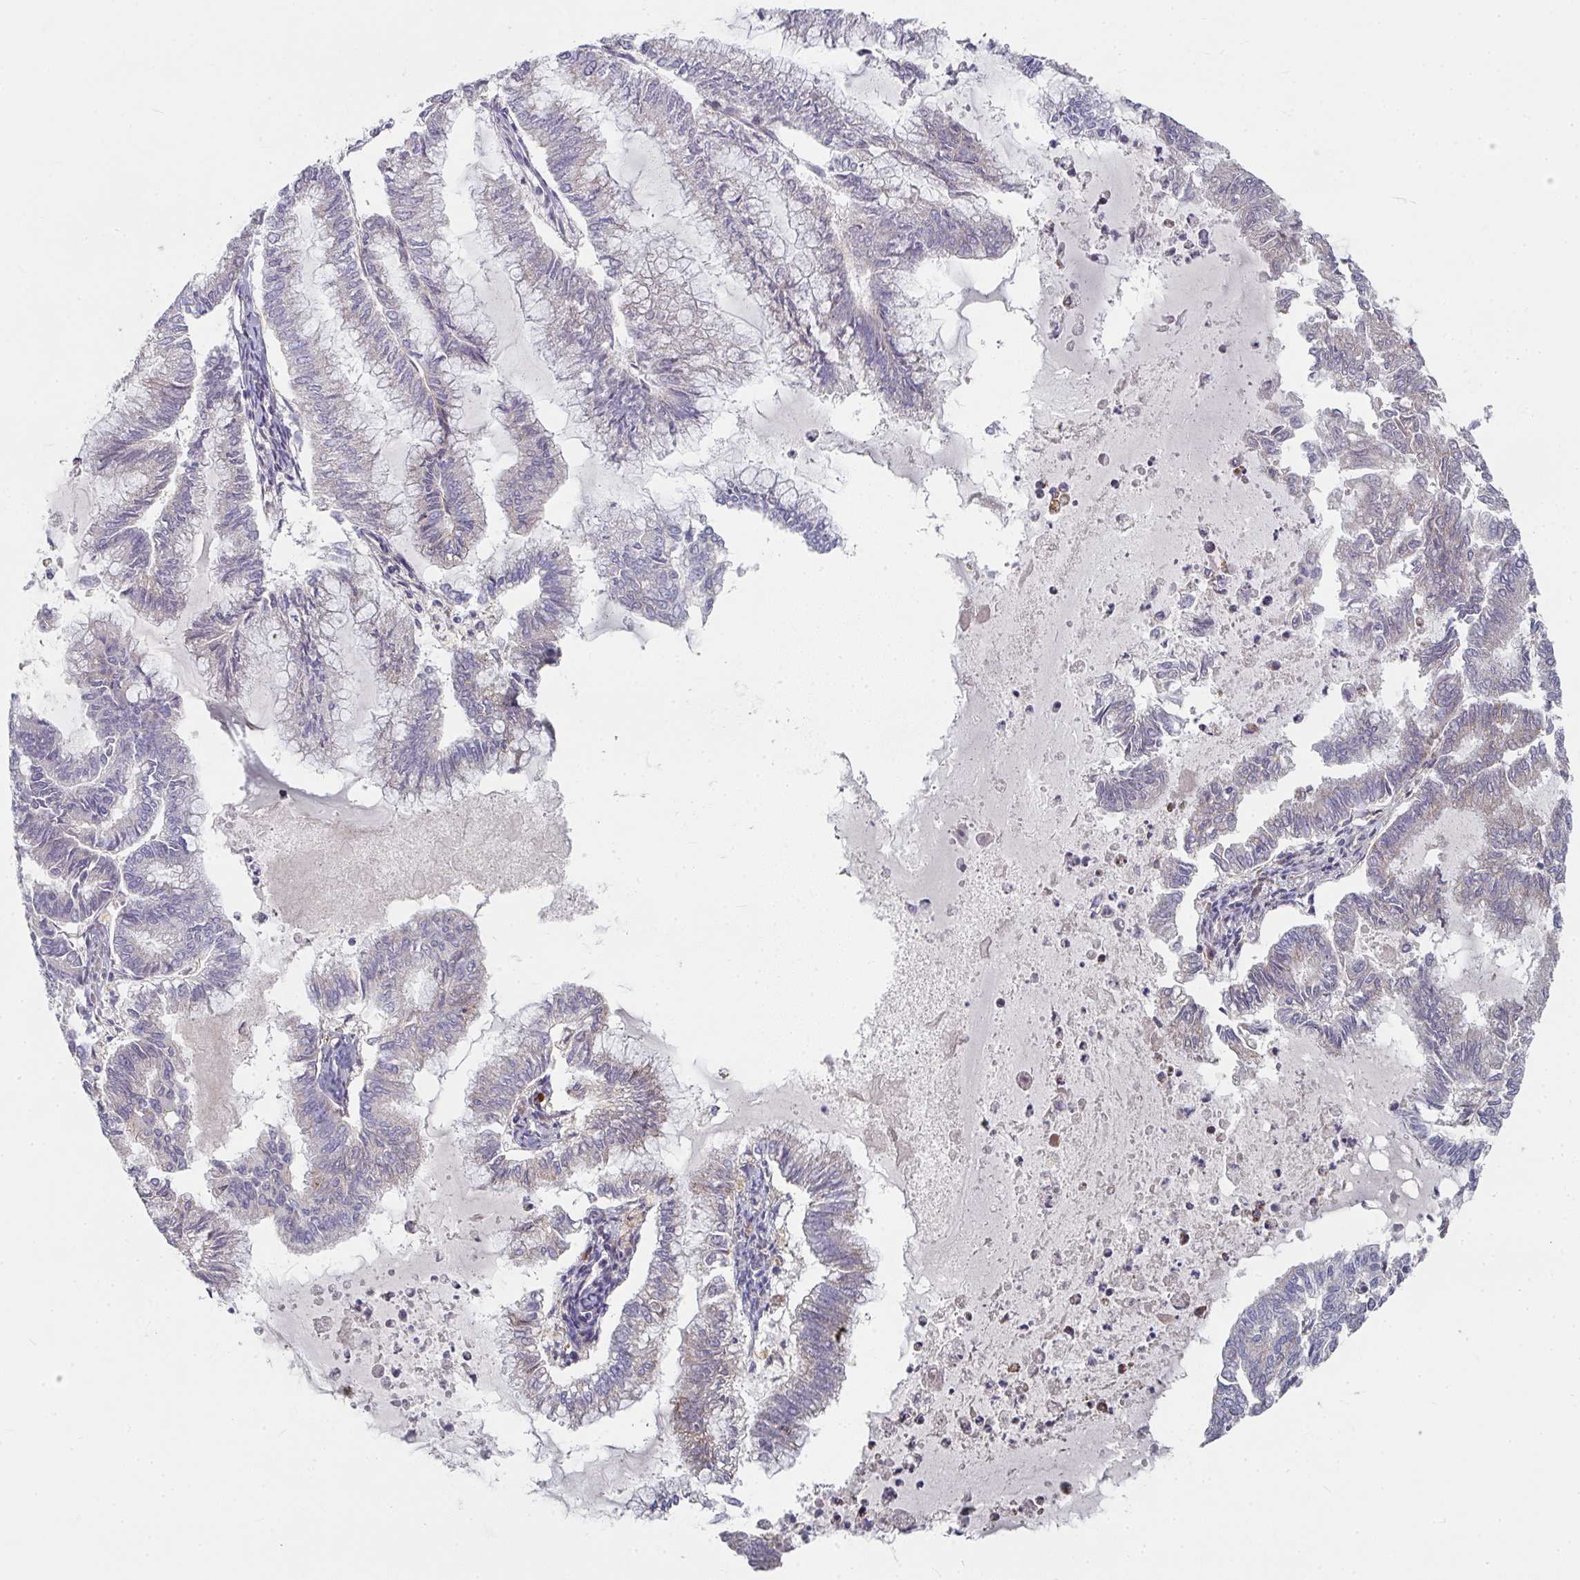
{"staining": {"intensity": "weak", "quantity": "25%-75%", "location": "cytoplasmic/membranous"}, "tissue": "endometrial cancer", "cell_type": "Tumor cells", "image_type": "cancer", "snomed": [{"axis": "morphology", "description": "Adenocarcinoma, NOS"}, {"axis": "topography", "description": "Endometrium"}], "caption": "A micrograph showing weak cytoplasmic/membranous expression in about 25%-75% of tumor cells in endometrial cancer, as visualized by brown immunohistochemical staining.", "gene": "RHEBL1", "patient": {"sex": "female", "age": 79}}